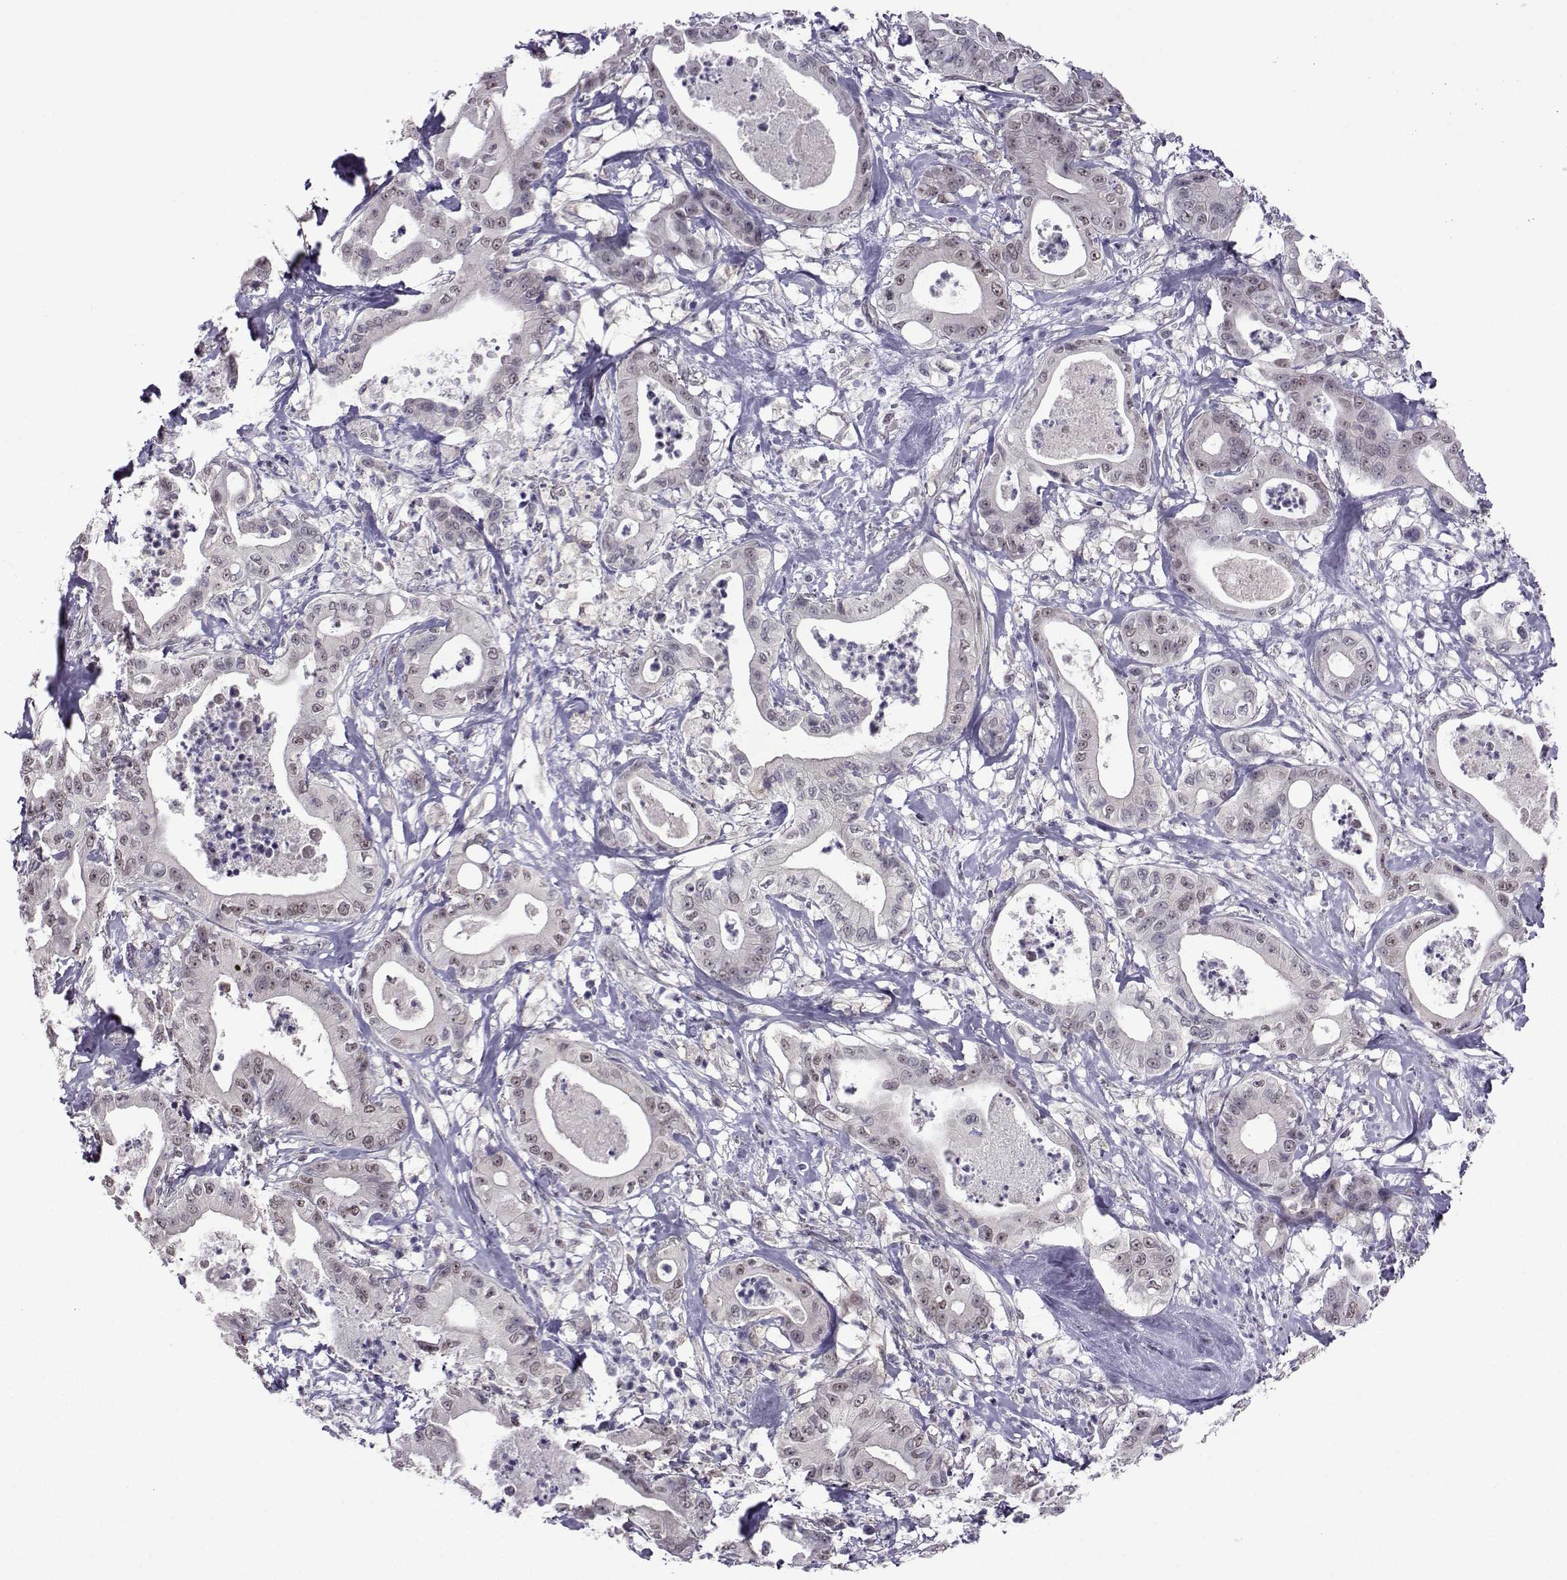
{"staining": {"intensity": "weak", "quantity": "<25%", "location": "nuclear"}, "tissue": "pancreatic cancer", "cell_type": "Tumor cells", "image_type": "cancer", "snomed": [{"axis": "morphology", "description": "Adenocarcinoma, NOS"}, {"axis": "topography", "description": "Pancreas"}], "caption": "DAB immunohistochemical staining of pancreatic cancer (adenocarcinoma) exhibits no significant expression in tumor cells.", "gene": "DDX20", "patient": {"sex": "male", "age": 71}}